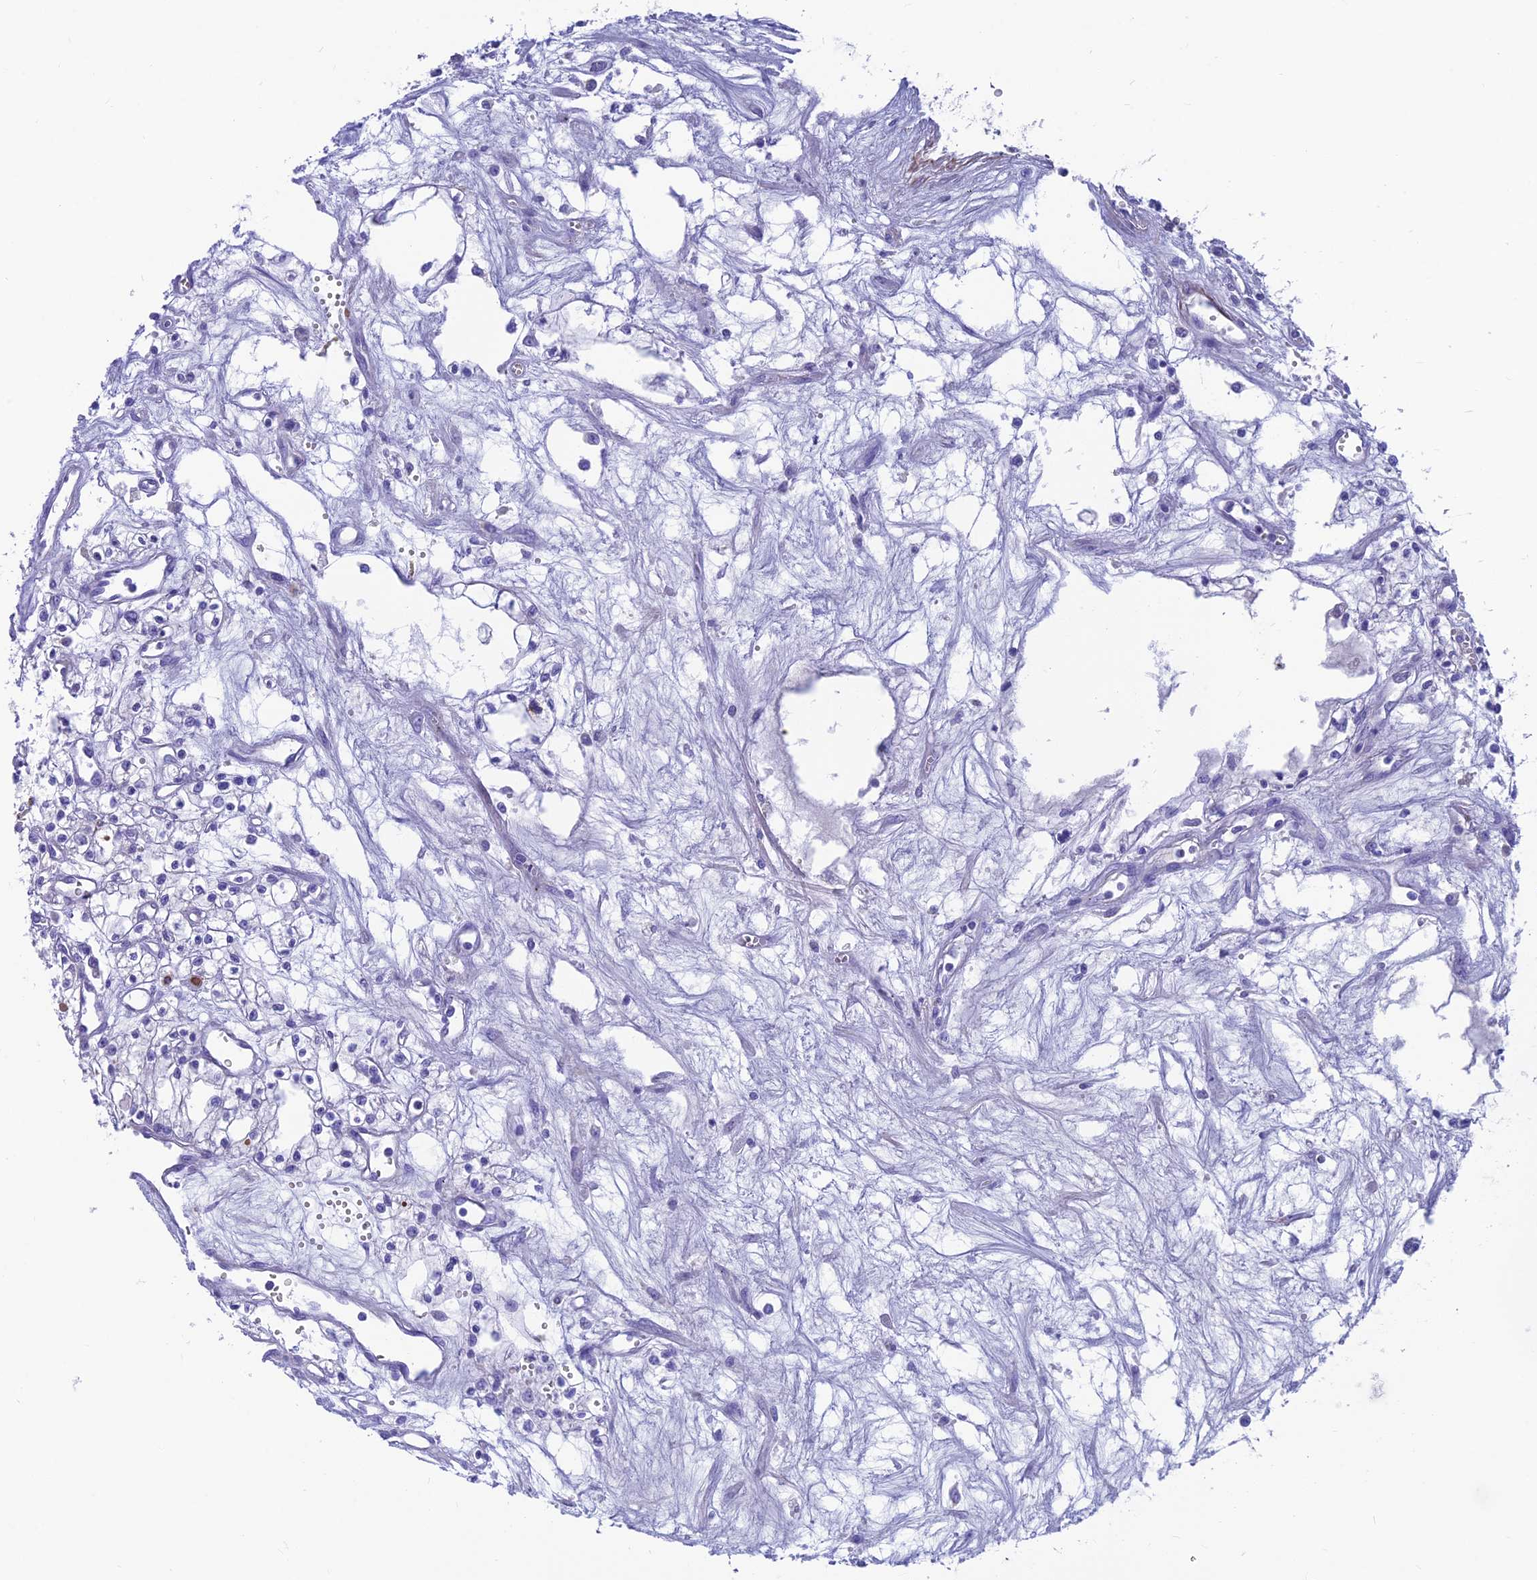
{"staining": {"intensity": "negative", "quantity": "none", "location": "none"}, "tissue": "renal cancer", "cell_type": "Tumor cells", "image_type": "cancer", "snomed": [{"axis": "morphology", "description": "Adenocarcinoma, NOS"}, {"axis": "topography", "description": "Kidney"}], "caption": "A high-resolution image shows immunohistochemistry (IHC) staining of renal cancer (adenocarcinoma), which reveals no significant expression in tumor cells.", "gene": "GNG11", "patient": {"sex": "male", "age": 59}}